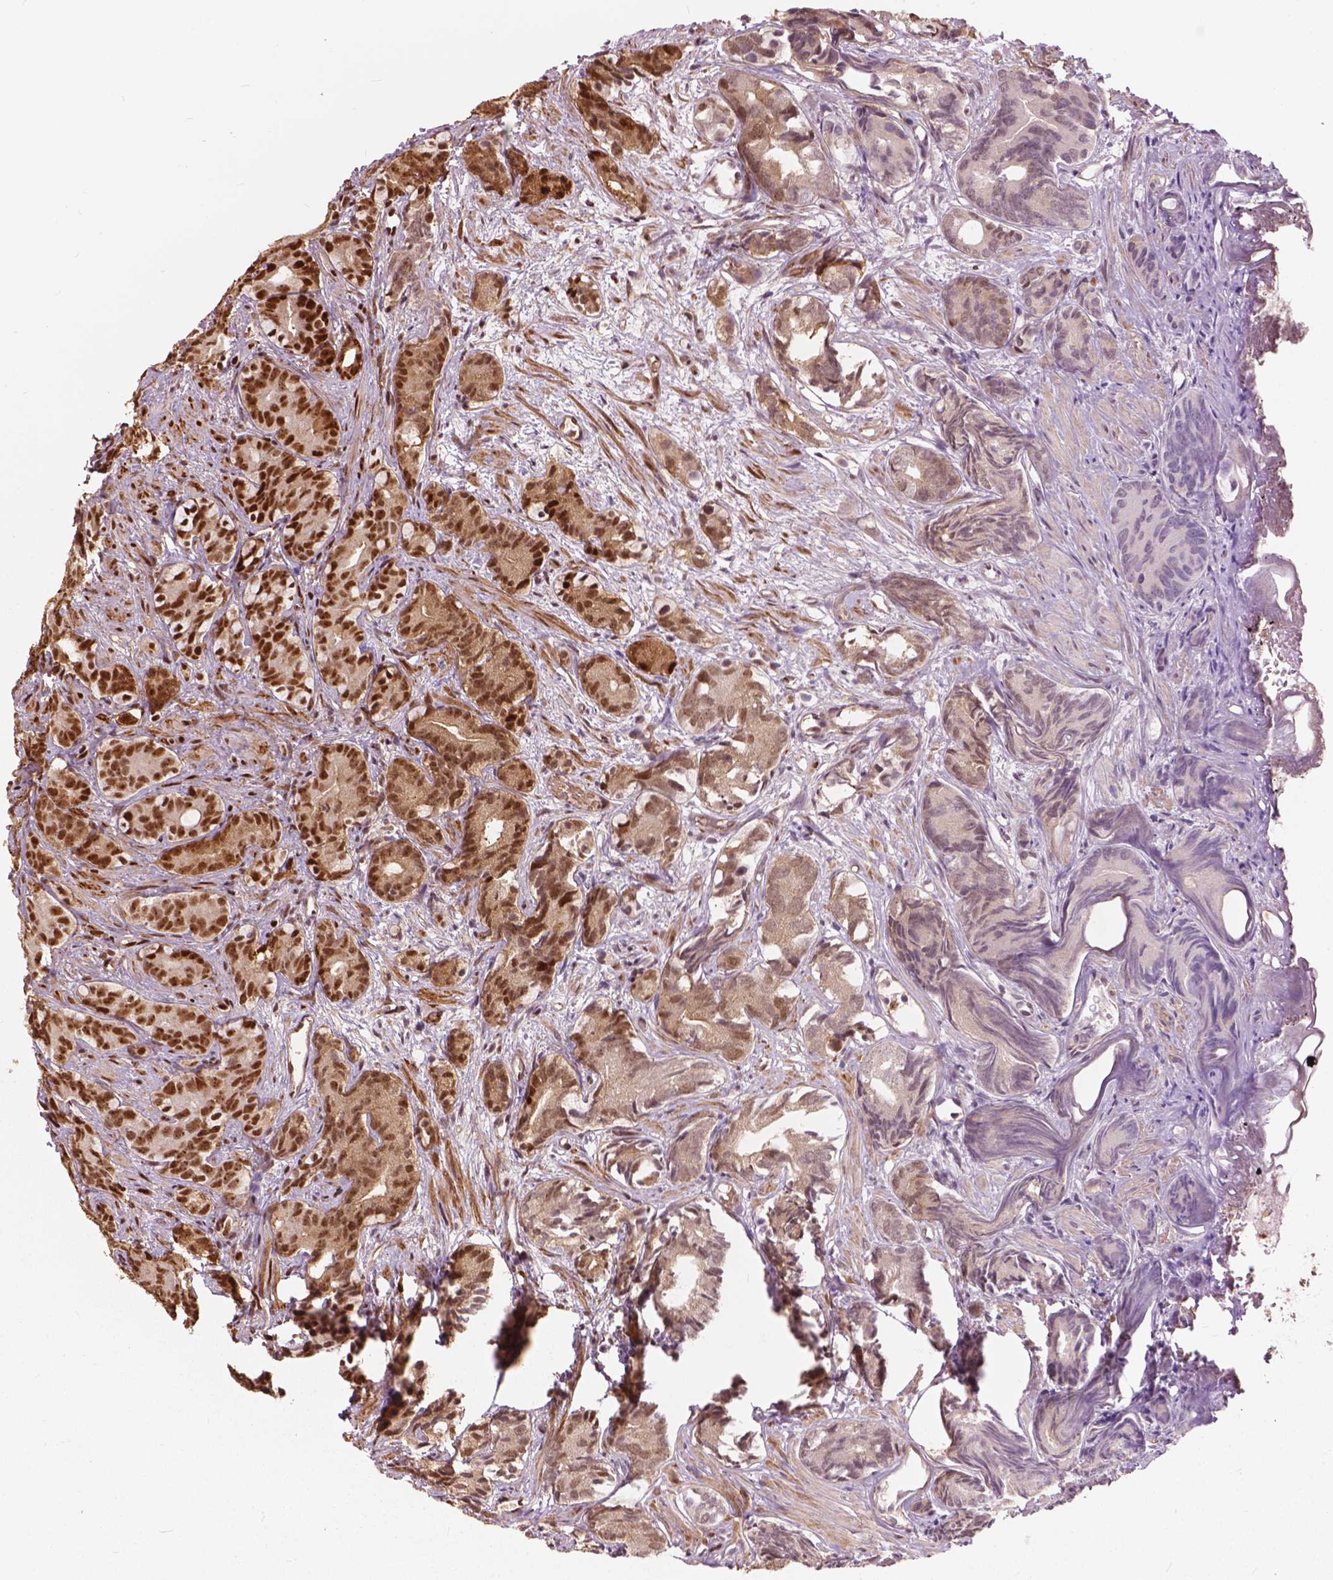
{"staining": {"intensity": "strong", "quantity": ">75%", "location": "nuclear"}, "tissue": "prostate cancer", "cell_type": "Tumor cells", "image_type": "cancer", "snomed": [{"axis": "morphology", "description": "Adenocarcinoma, High grade"}, {"axis": "topography", "description": "Prostate"}], "caption": "Protein staining by immunohistochemistry (IHC) displays strong nuclear expression in approximately >75% of tumor cells in prostate cancer (high-grade adenocarcinoma). Ihc stains the protein in brown and the nuclei are stained blue.", "gene": "ANP32B", "patient": {"sex": "male", "age": 84}}